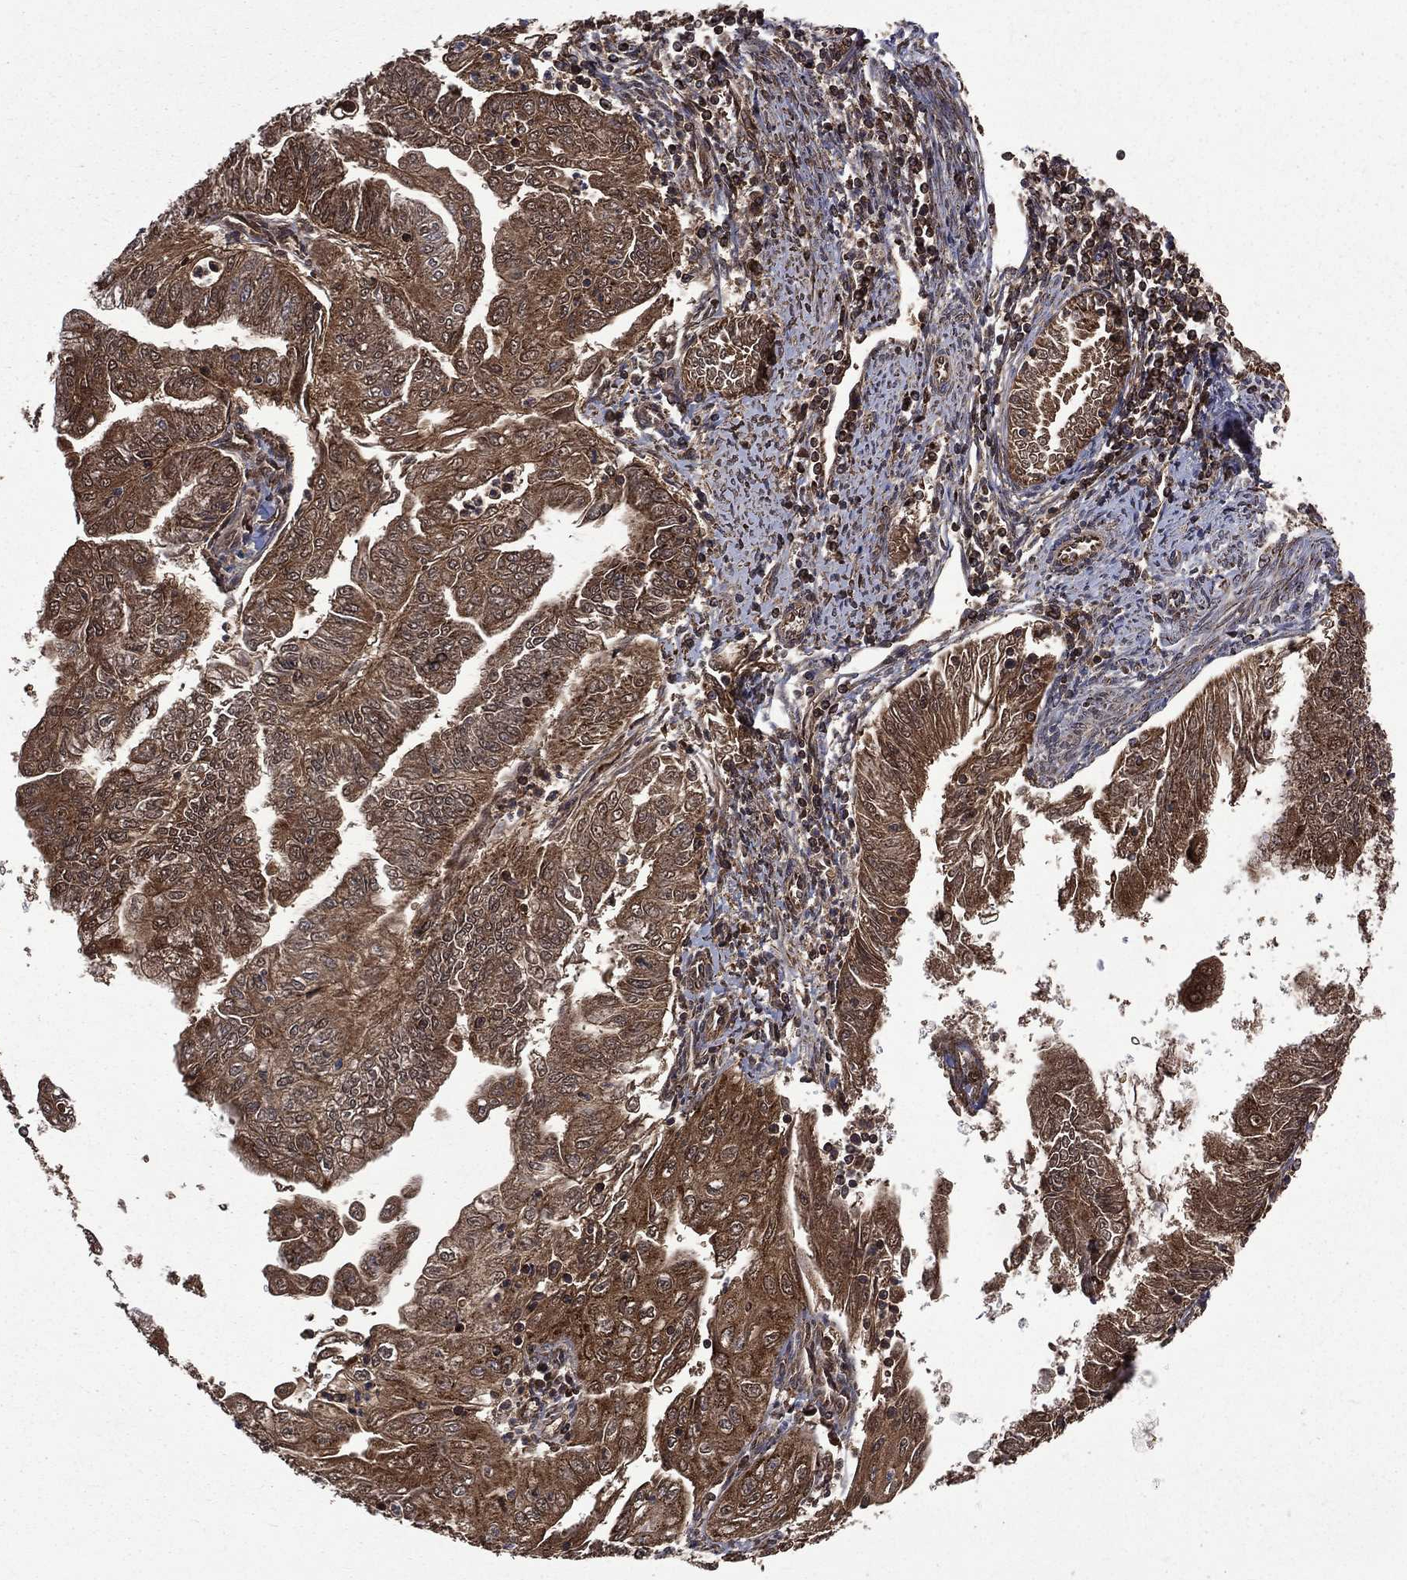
{"staining": {"intensity": "strong", "quantity": ">75%", "location": "cytoplasmic/membranous"}, "tissue": "endometrial cancer", "cell_type": "Tumor cells", "image_type": "cancer", "snomed": [{"axis": "morphology", "description": "Adenocarcinoma, NOS"}, {"axis": "topography", "description": "Endometrium"}], "caption": "Endometrial cancer (adenocarcinoma) stained with DAB IHC shows high levels of strong cytoplasmic/membranous positivity in approximately >75% of tumor cells.", "gene": "GOT2", "patient": {"sex": "female", "age": 56}}